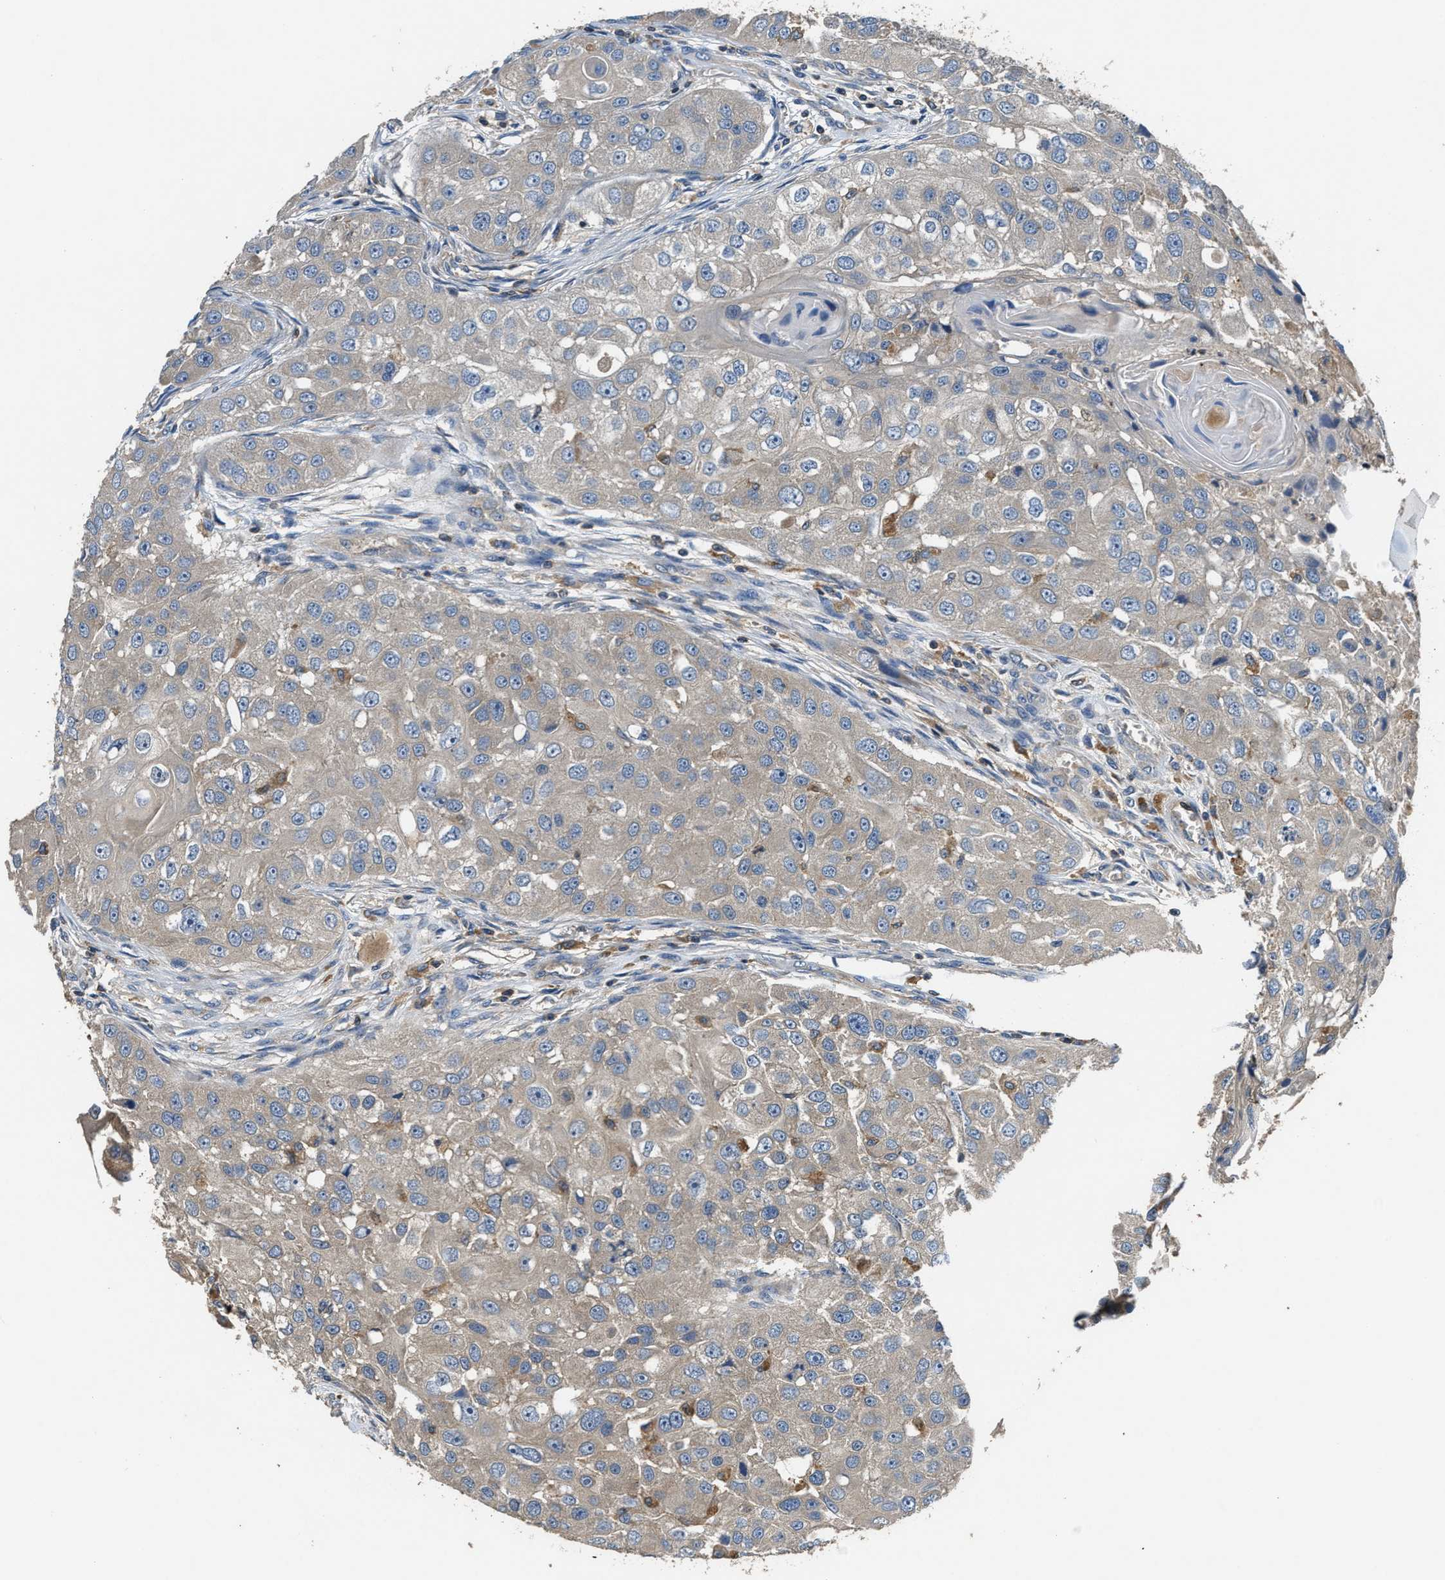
{"staining": {"intensity": "negative", "quantity": "none", "location": "none"}, "tissue": "head and neck cancer", "cell_type": "Tumor cells", "image_type": "cancer", "snomed": [{"axis": "morphology", "description": "Normal tissue, NOS"}, {"axis": "morphology", "description": "Squamous cell carcinoma, NOS"}, {"axis": "topography", "description": "Skeletal muscle"}, {"axis": "topography", "description": "Head-Neck"}], "caption": "Tumor cells show no significant protein expression in head and neck cancer.", "gene": "BLOC1S1", "patient": {"sex": "male", "age": 51}}